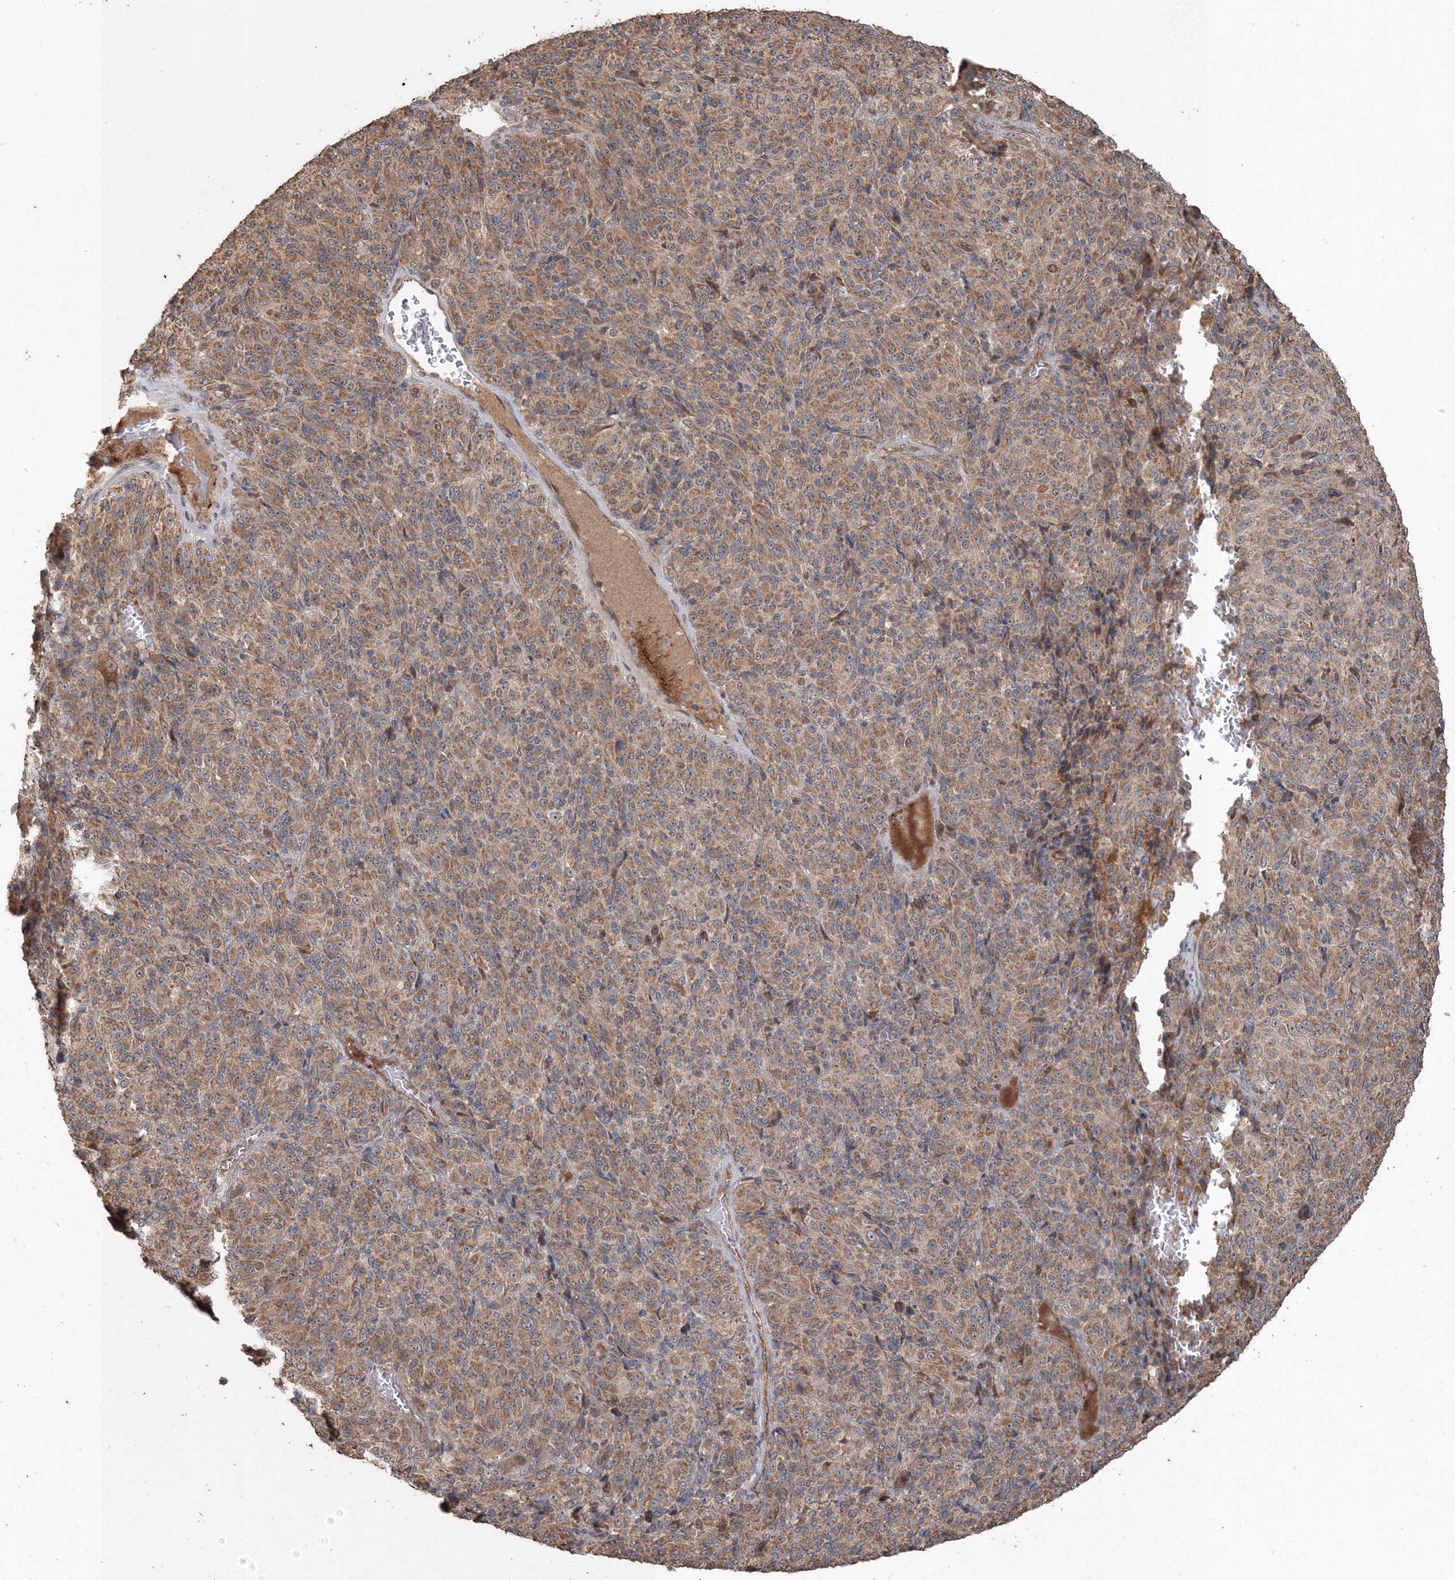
{"staining": {"intensity": "weak", "quantity": ">75%", "location": "cytoplasmic/membranous"}, "tissue": "melanoma", "cell_type": "Tumor cells", "image_type": "cancer", "snomed": [{"axis": "morphology", "description": "Malignant melanoma, Metastatic site"}, {"axis": "topography", "description": "Brain"}], "caption": "Approximately >75% of tumor cells in human malignant melanoma (metastatic site) show weak cytoplasmic/membranous protein positivity as visualized by brown immunohistochemical staining.", "gene": "ANAPC16", "patient": {"sex": "female", "age": 56}}